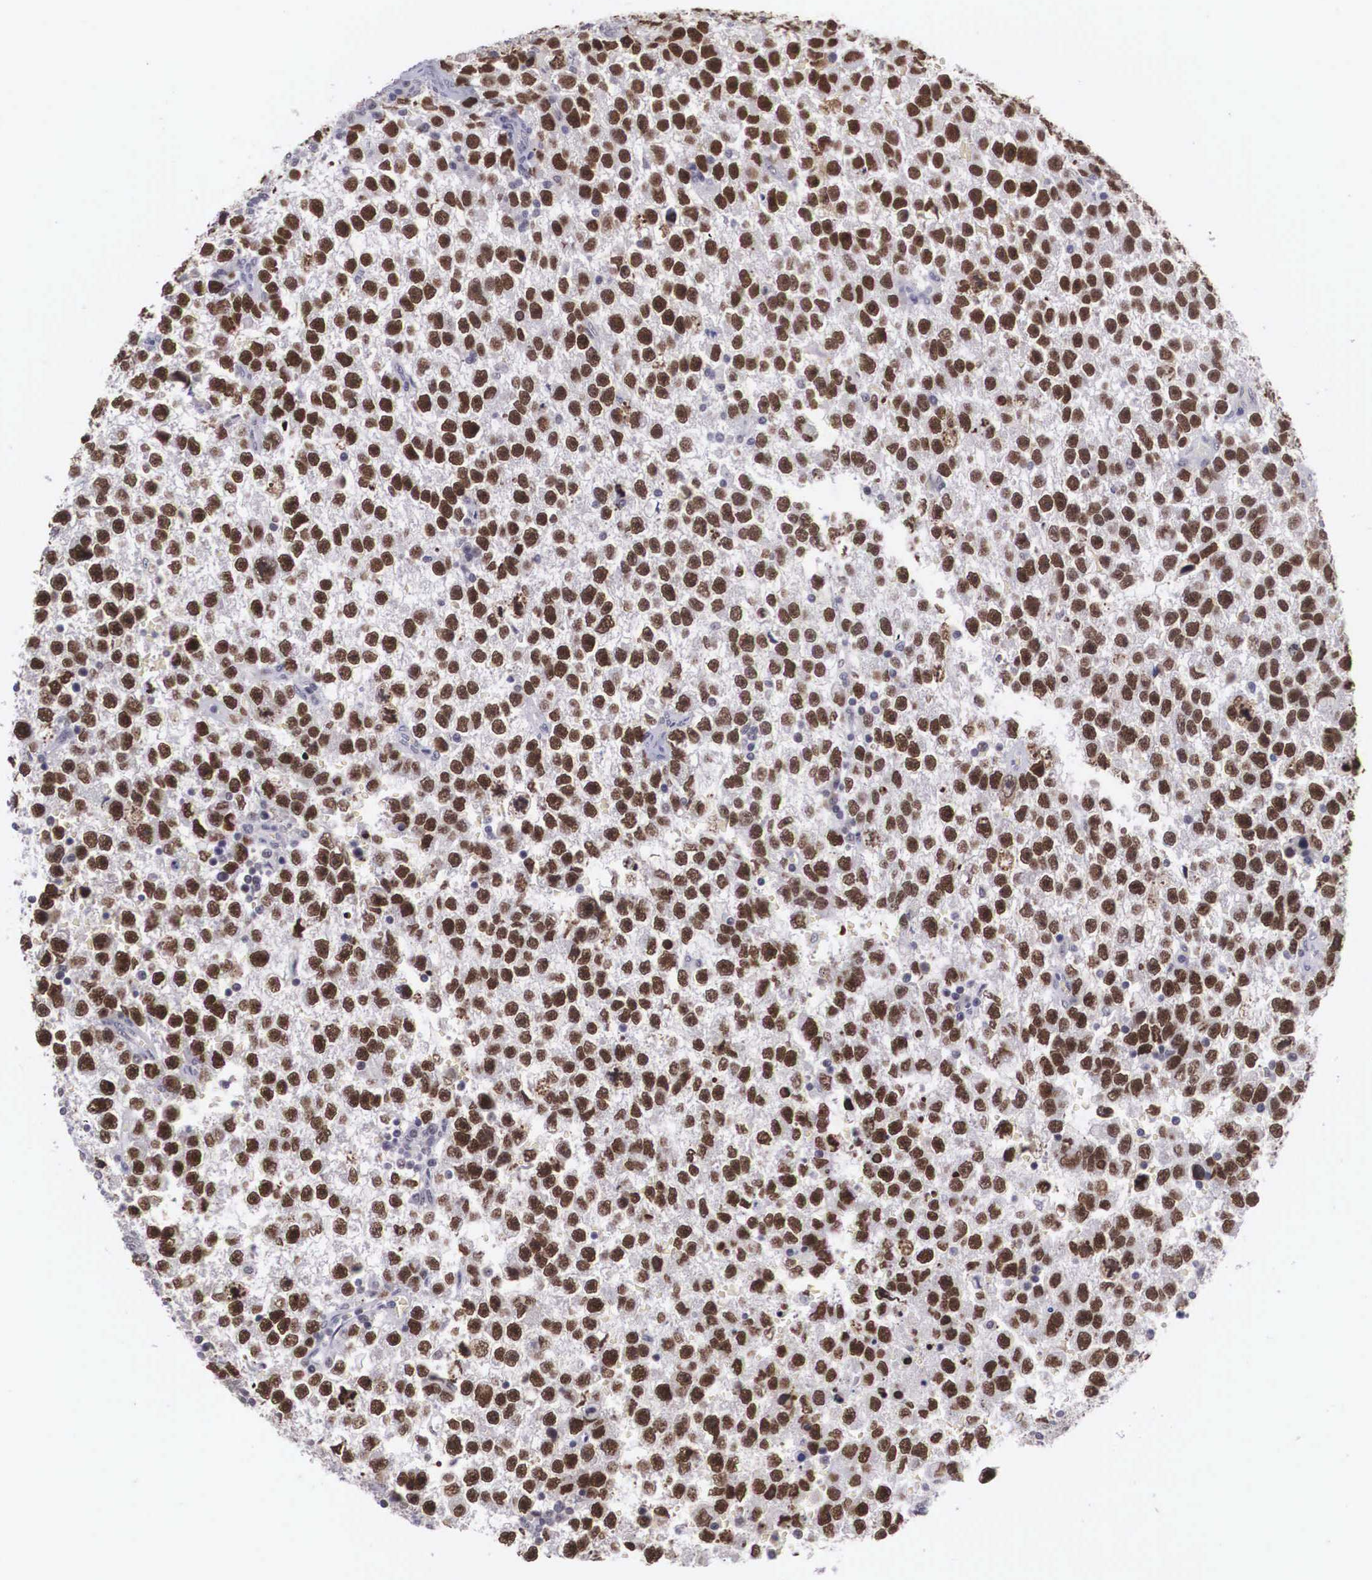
{"staining": {"intensity": "strong", "quantity": ">75%", "location": "nuclear"}, "tissue": "testis cancer", "cell_type": "Tumor cells", "image_type": "cancer", "snomed": [{"axis": "morphology", "description": "Seminoma, NOS"}, {"axis": "topography", "description": "Testis"}], "caption": "Protein expression analysis of human seminoma (testis) reveals strong nuclear expression in approximately >75% of tumor cells. (brown staining indicates protein expression, while blue staining denotes nuclei).", "gene": "ZNF275", "patient": {"sex": "male", "age": 33}}